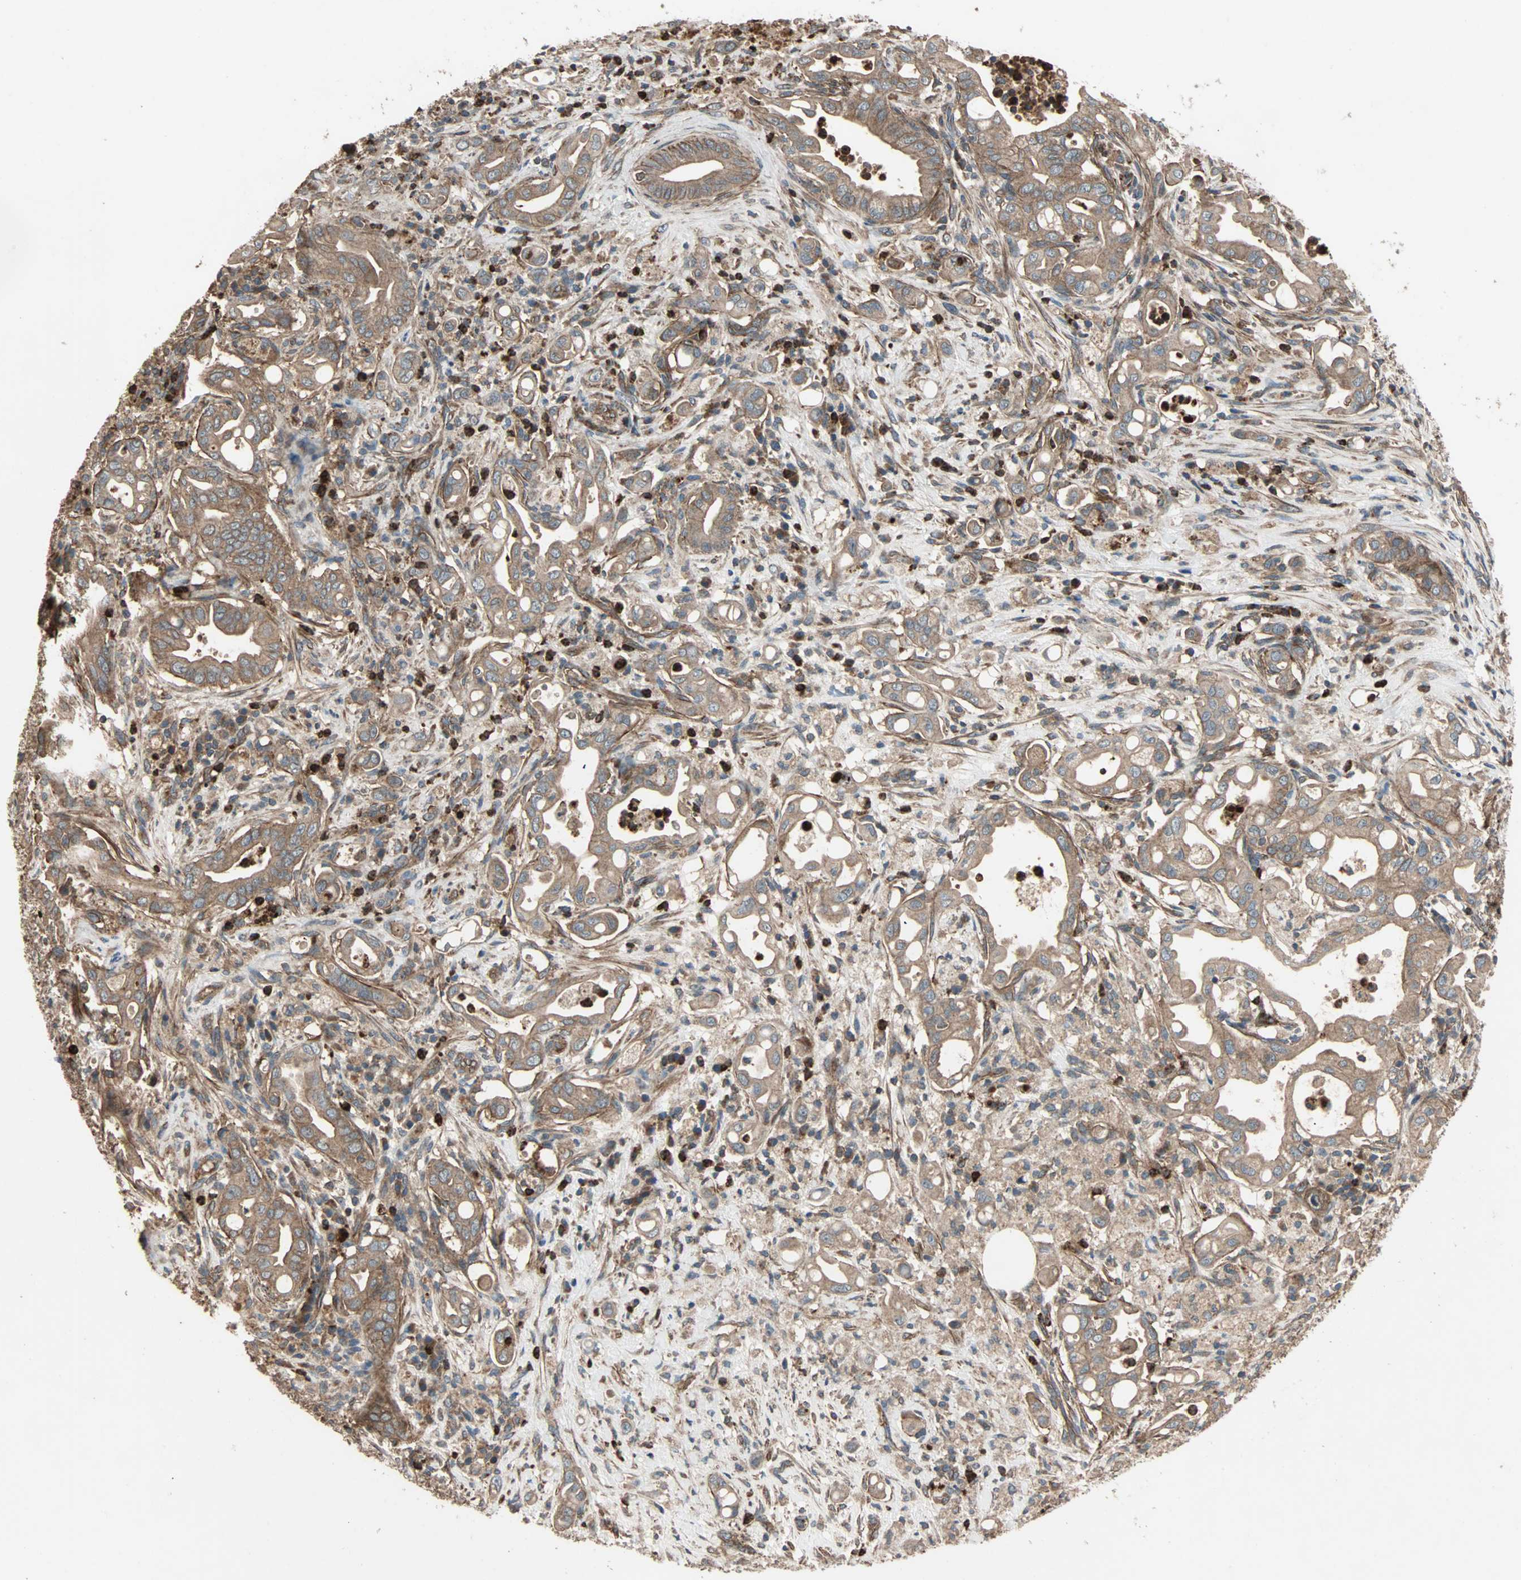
{"staining": {"intensity": "moderate", "quantity": ">75%", "location": "cytoplasmic/membranous"}, "tissue": "liver cancer", "cell_type": "Tumor cells", "image_type": "cancer", "snomed": [{"axis": "morphology", "description": "Cholangiocarcinoma"}, {"axis": "topography", "description": "Liver"}], "caption": "The image exhibits immunohistochemical staining of liver cancer (cholangiocarcinoma). There is moderate cytoplasmic/membranous expression is appreciated in about >75% of tumor cells.", "gene": "GCK", "patient": {"sex": "female", "age": 68}}